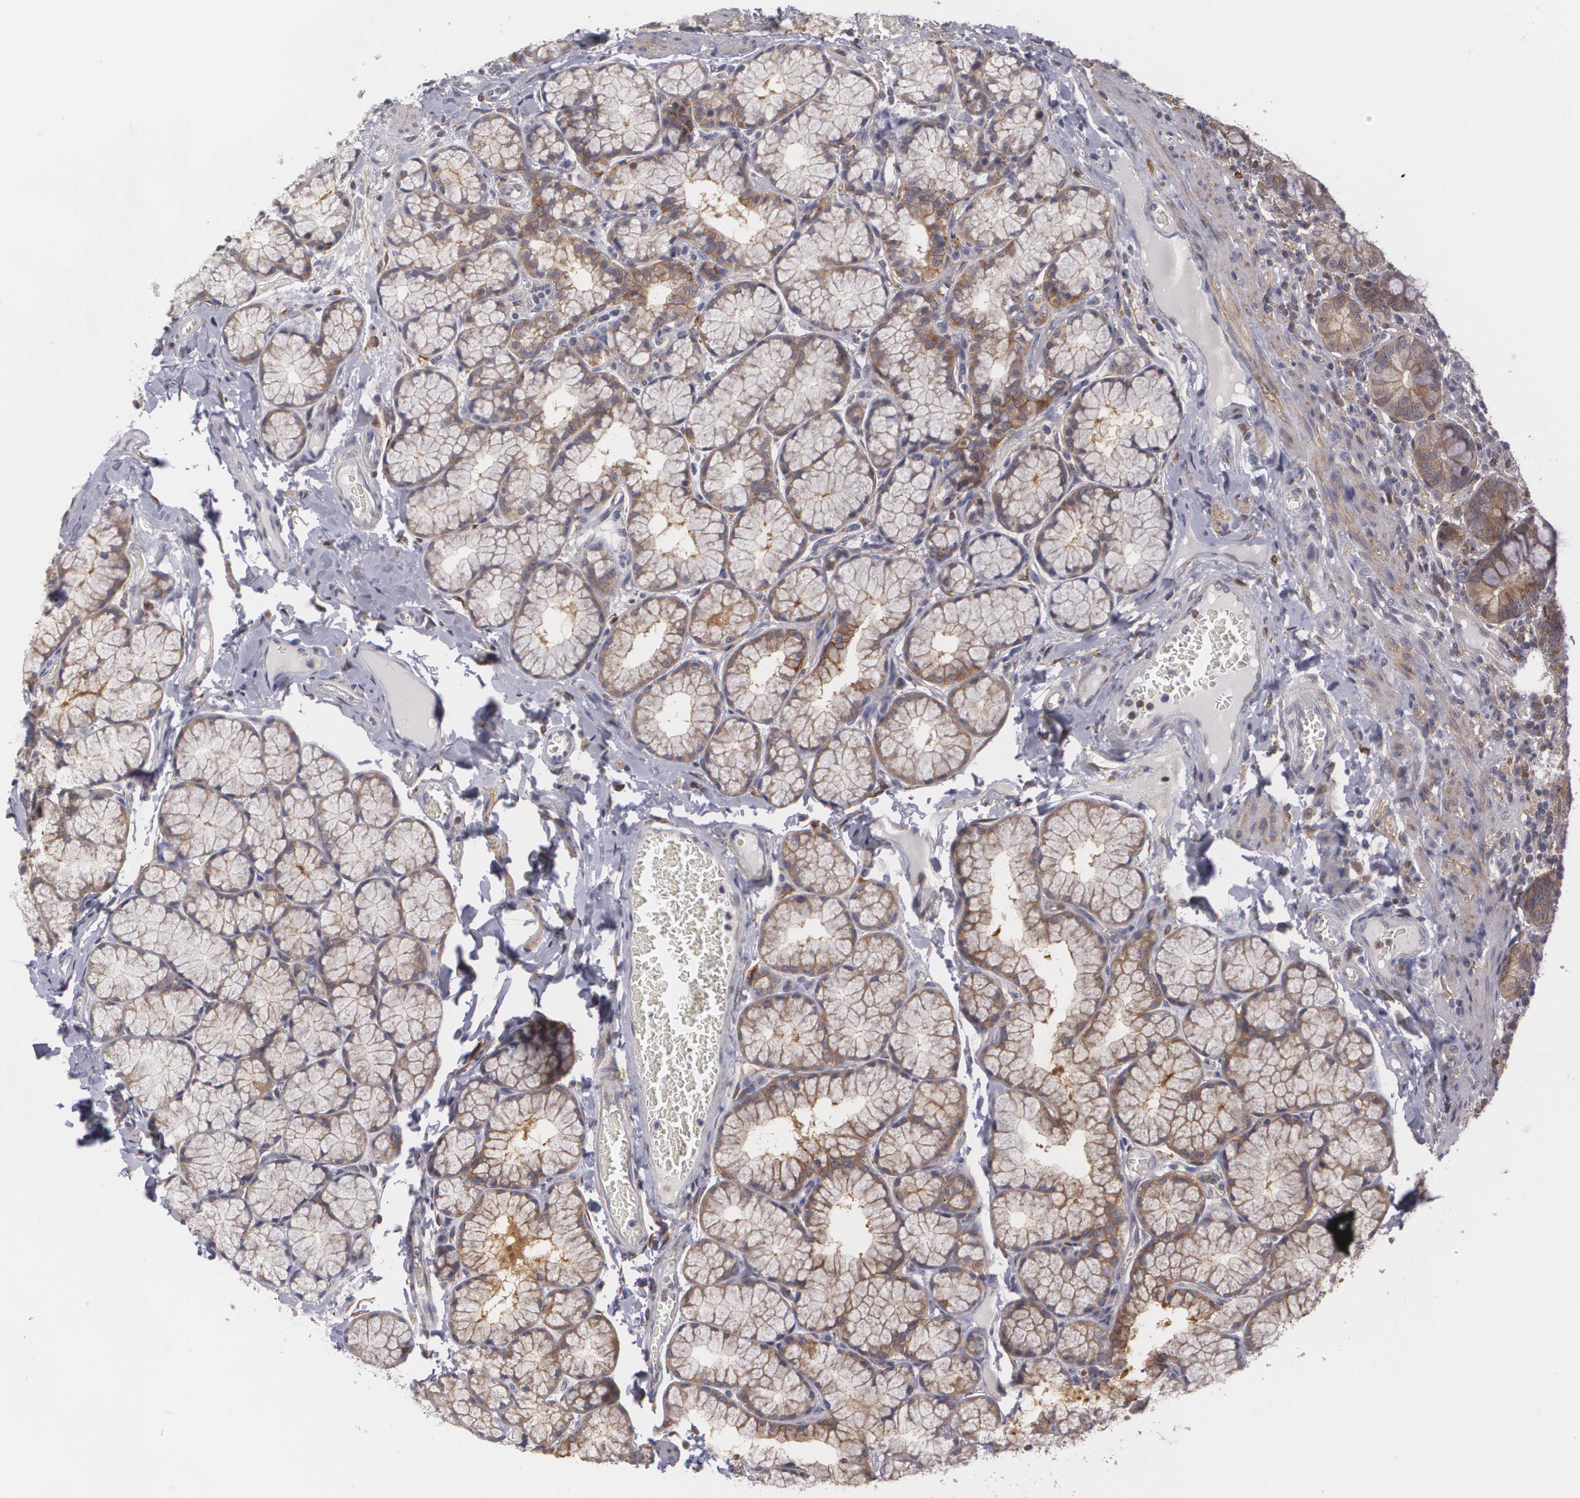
{"staining": {"intensity": "moderate", "quantity": ">75%", "location": "cytoplasmic/membranous"}, "tissue": "duodenum", "cell_type": "Glandular cells", "image_type": "normal", "snomed": [{"axis": "morphology", "description": "Normal tissue, NOS"}, {"axis": "topography", "description": "Duodenum"}], "caption": "A medium amount of moderate cytoplasmic/membranous expression is present in about >75% of glandular cells in benign duodenum.", "gene": "BIN1", "patient": {"sex": "male", "age": 50}}